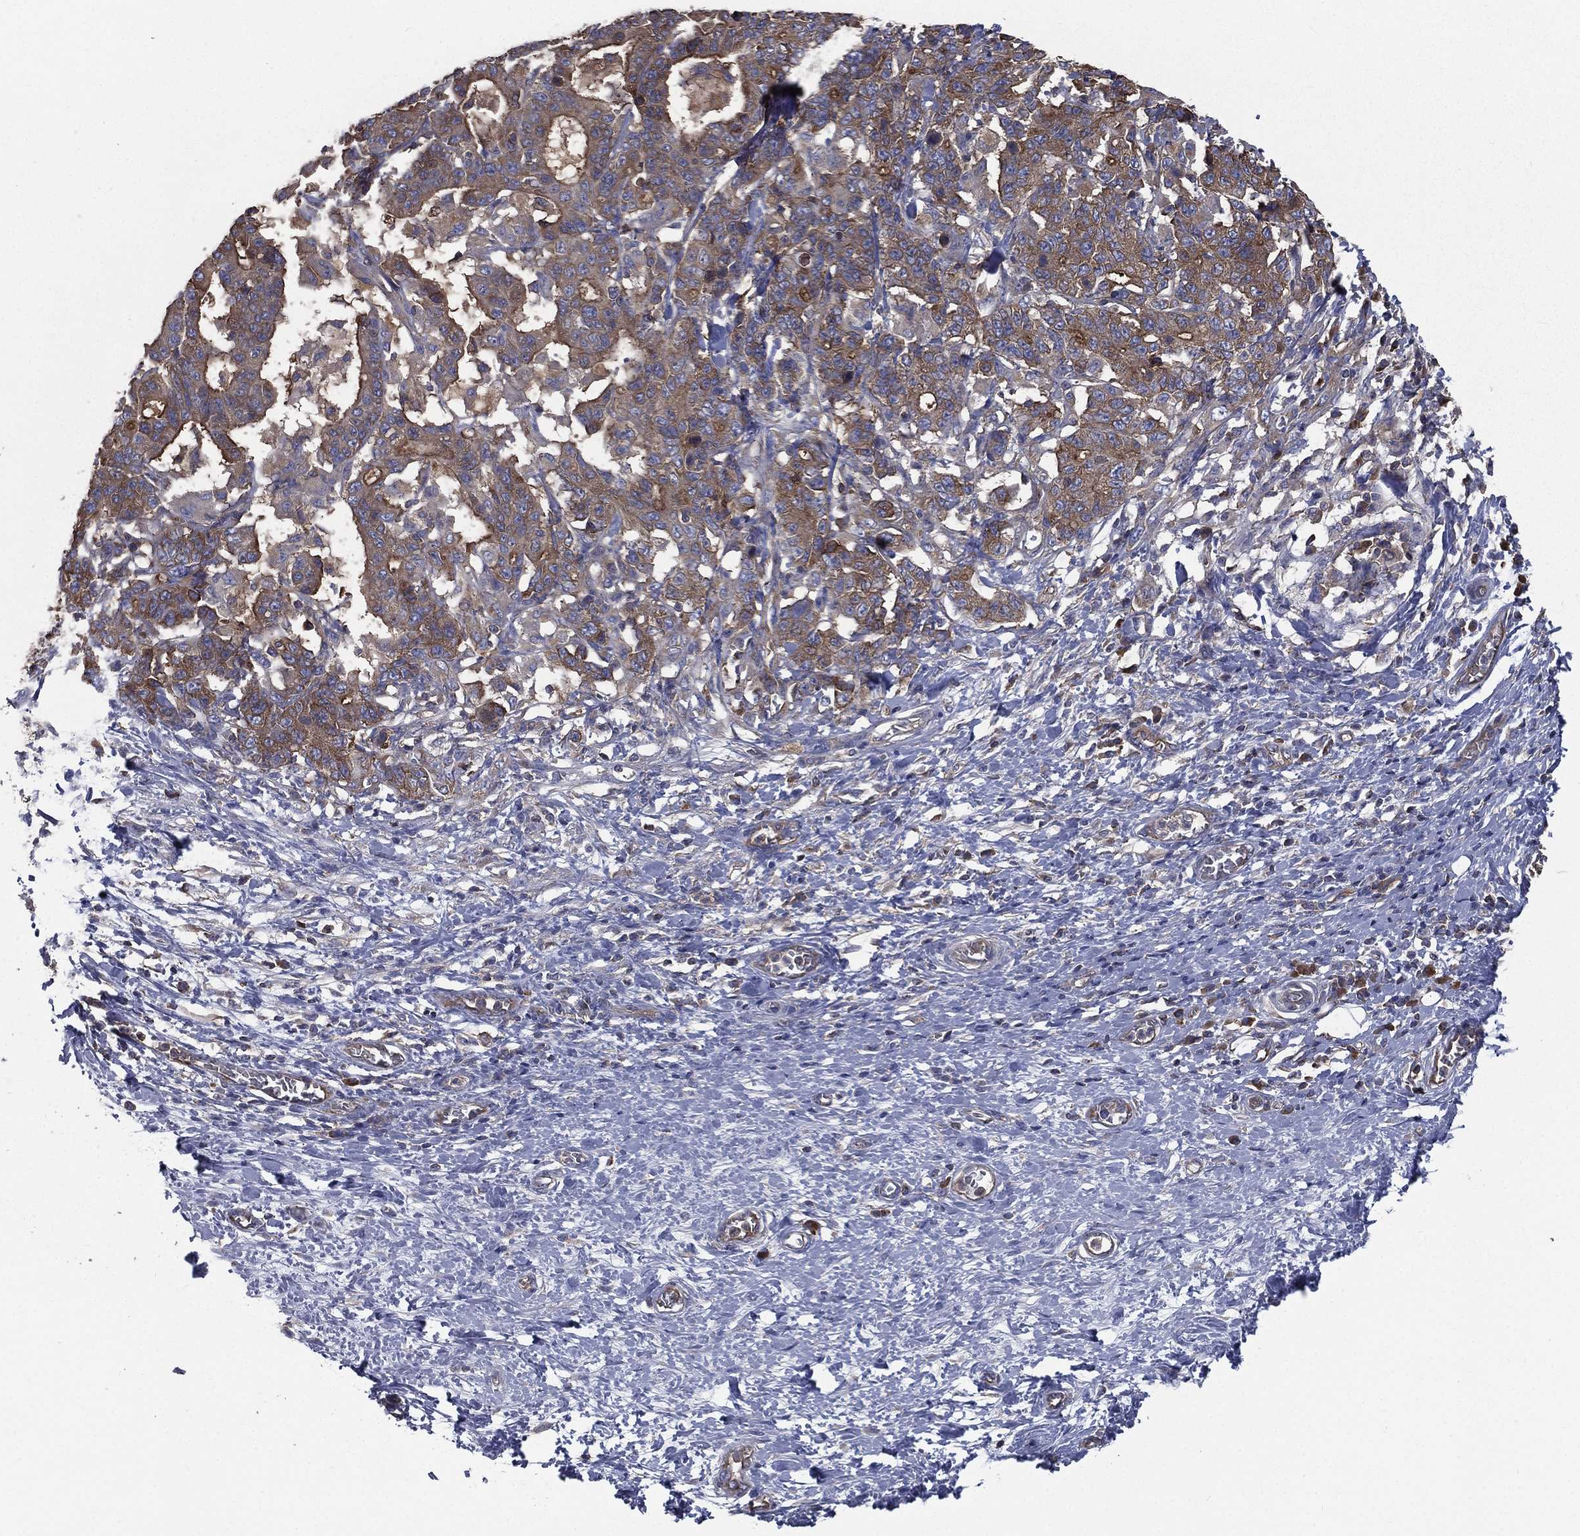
{"staining": {"intensity": "moderate", "quantity": ">75%", "location": "cytoplasmic/membranous"}, "tissue": "stomach cancer", "cell_type": "Tumor cells", "image_type": "cancer", "snomed": [{"axis": "morphology", "description": "Normal tissue, NOS"}, {"axis": "morphology", "description": "Adenocarcinoma, NOS"}, {"axis": "topography", "description": "Stomach"}], "caption": "Moderate cytoplasmic/membranous staining for a protein is identified in approximately >75% of tumor cells of stomach adenocarcinoma using IHC.", "gene": "SARS1", "patient": {"sex": "female", "age": 64}}